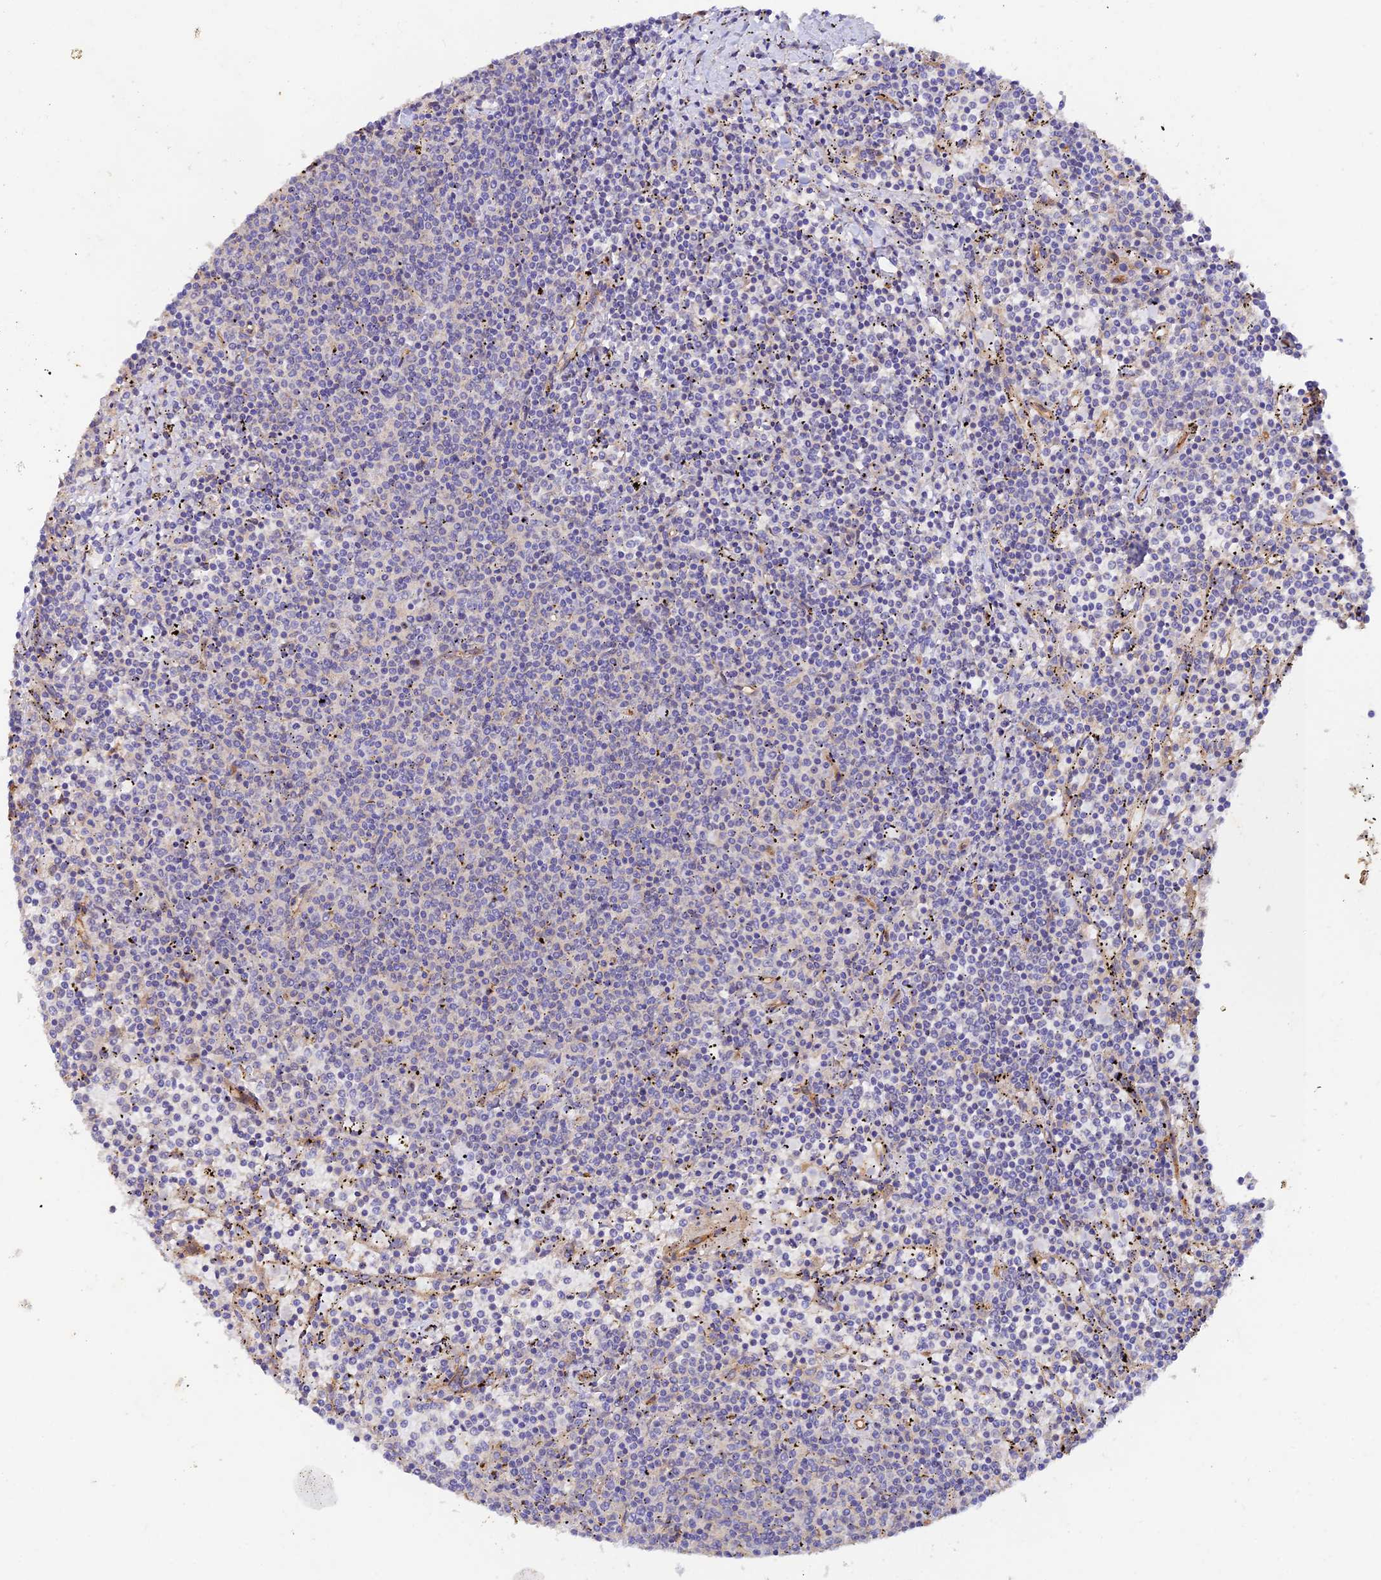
{"staining": {"intensity": "negative", "quantity": "none", "location": "none"}, "tissue": "lymphoma", "cell_type": "Tumor cells", "image_type": "cancer", "snomed": [{"axis": "morphology", "description": "Malignant lymphoma, non-Hodgkin's type, Low grade"}, {"axis": "topography", "description": "Spleen"}], "caption": "High magnification brightfield microscopy of lymphoma stained with DAB (brown) and counterstained with hematoxylin (blue): tumor cells show no significant expression.", "gene": "MYO9A", "patient": {"sex": "female", "age": 50}}